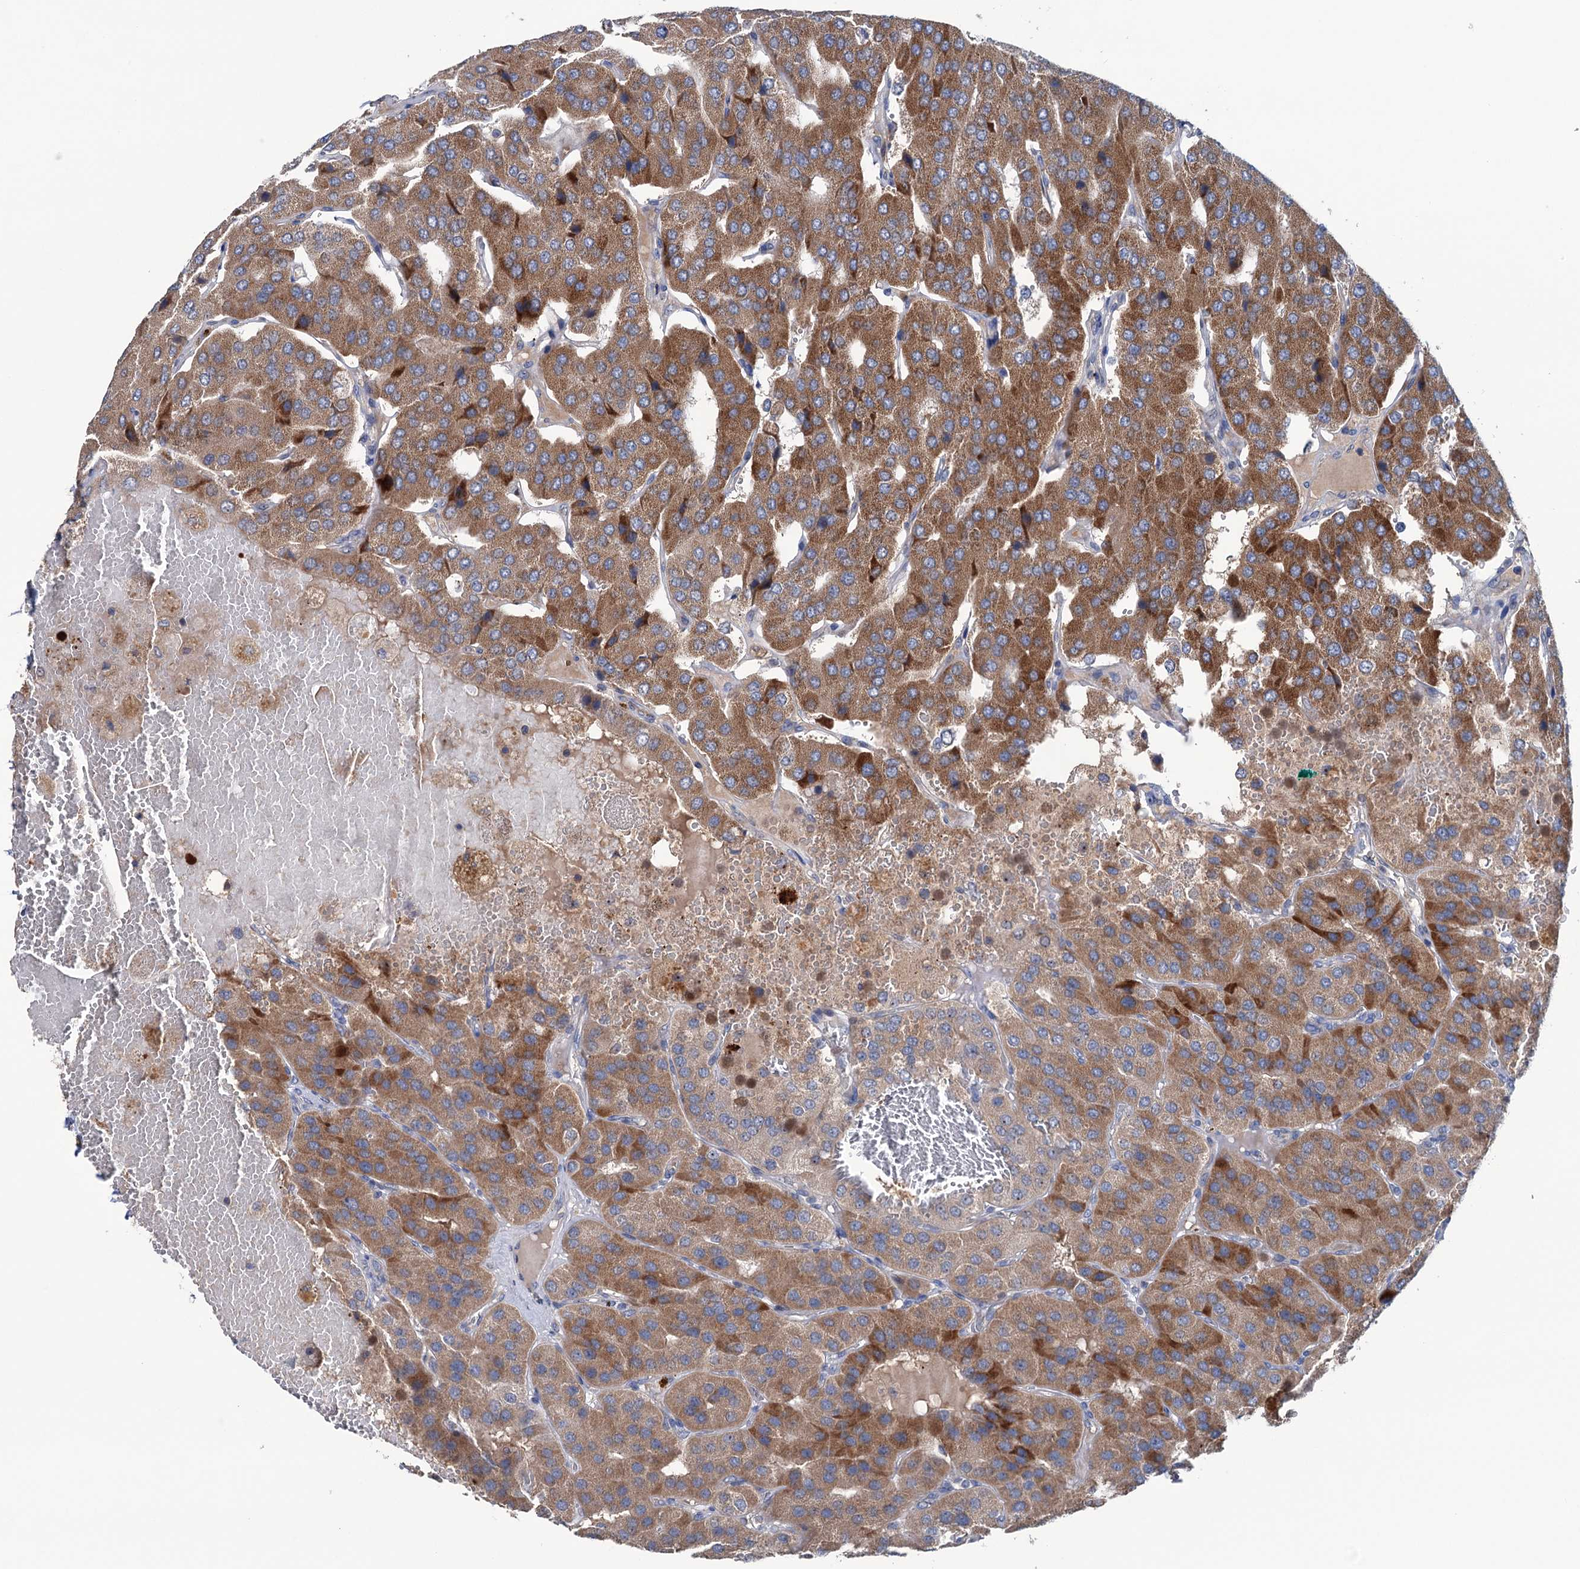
{"staining": {"intensity": "moderate", "quantity": ">75%", "location": "cytoplasmic/membranous"}, "tissue": "parathyroid gland", "cell_type": "Glandular cells", "image_type": "normal", "snomed": [{"axis": "morphology", "description": "Normal tissue, NOS"}, {"axis": "morphology", "description": "Adenoma, NOS"}, {"axis": "topography", "description": "Parathyroid gland"}], "caption": "Immunohistochemistry histopathology image of benign parathyroid gland: parathyroid gland stained using immunohistochemistry (IHC) exhibits medium levels of moderate protein expression localized specifically in the cytoplasmic/membranous of glandular cells, appearing as a cytoplasmic/membranous brown color.", "gene": "HTR3B", "patient": {"sex": "female", "age": 86}}